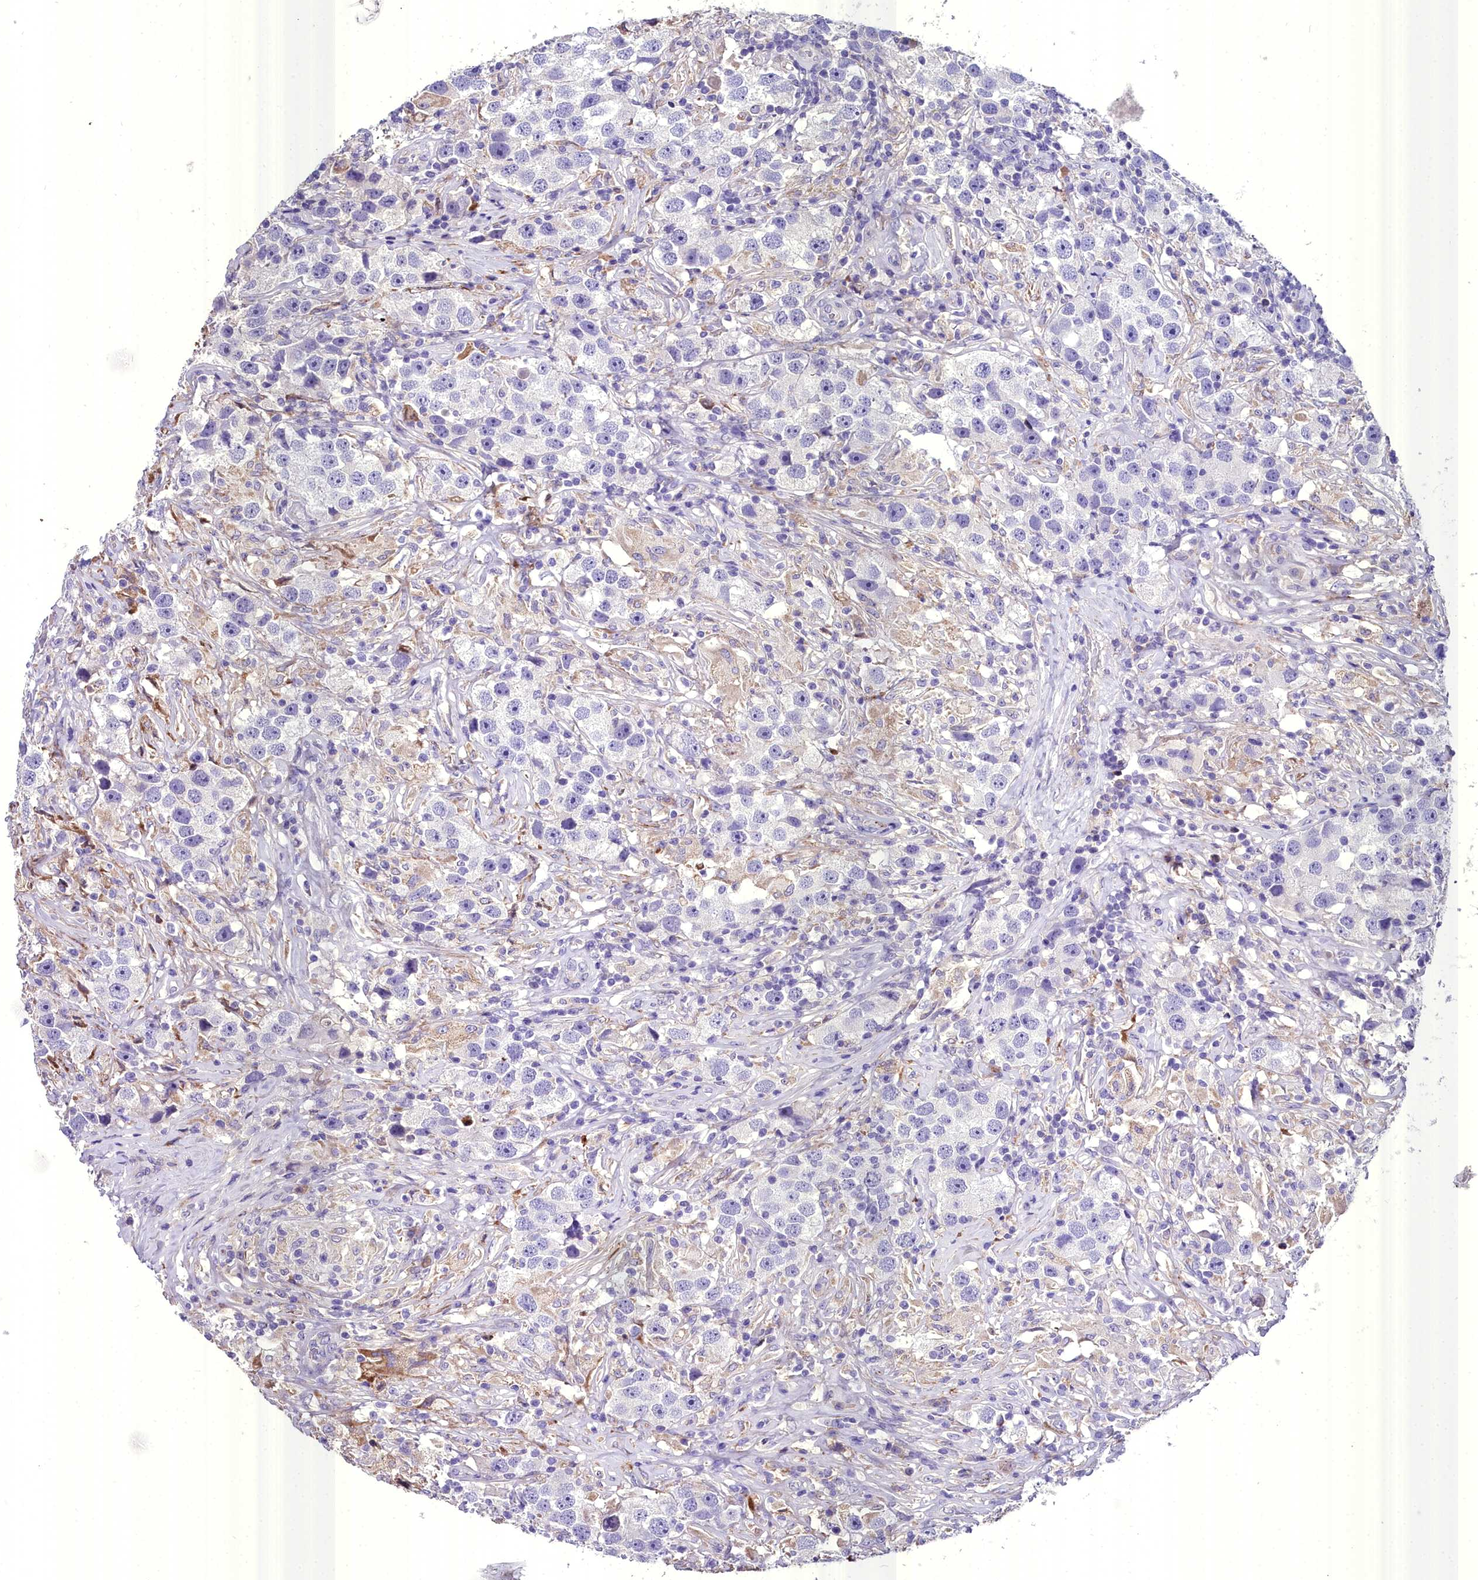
{"staining": {"intensity": "negative", "quantity": "none", "location": "none"}, "tissue": "testis cancer", "cell_type": "Tumor cells", "image_type": "cancer", "snomed": [{"axis": "morphology", "description": "Seminoma, NOS"}, {"axis": "topography", "description": "Testis"}], "caption": "Photomicrograph shows no significant protein staining in tumor cells of testis cancer (seminoma).", "gene": "MS4A18", "patient": {"sex": "male", "age": 49}}